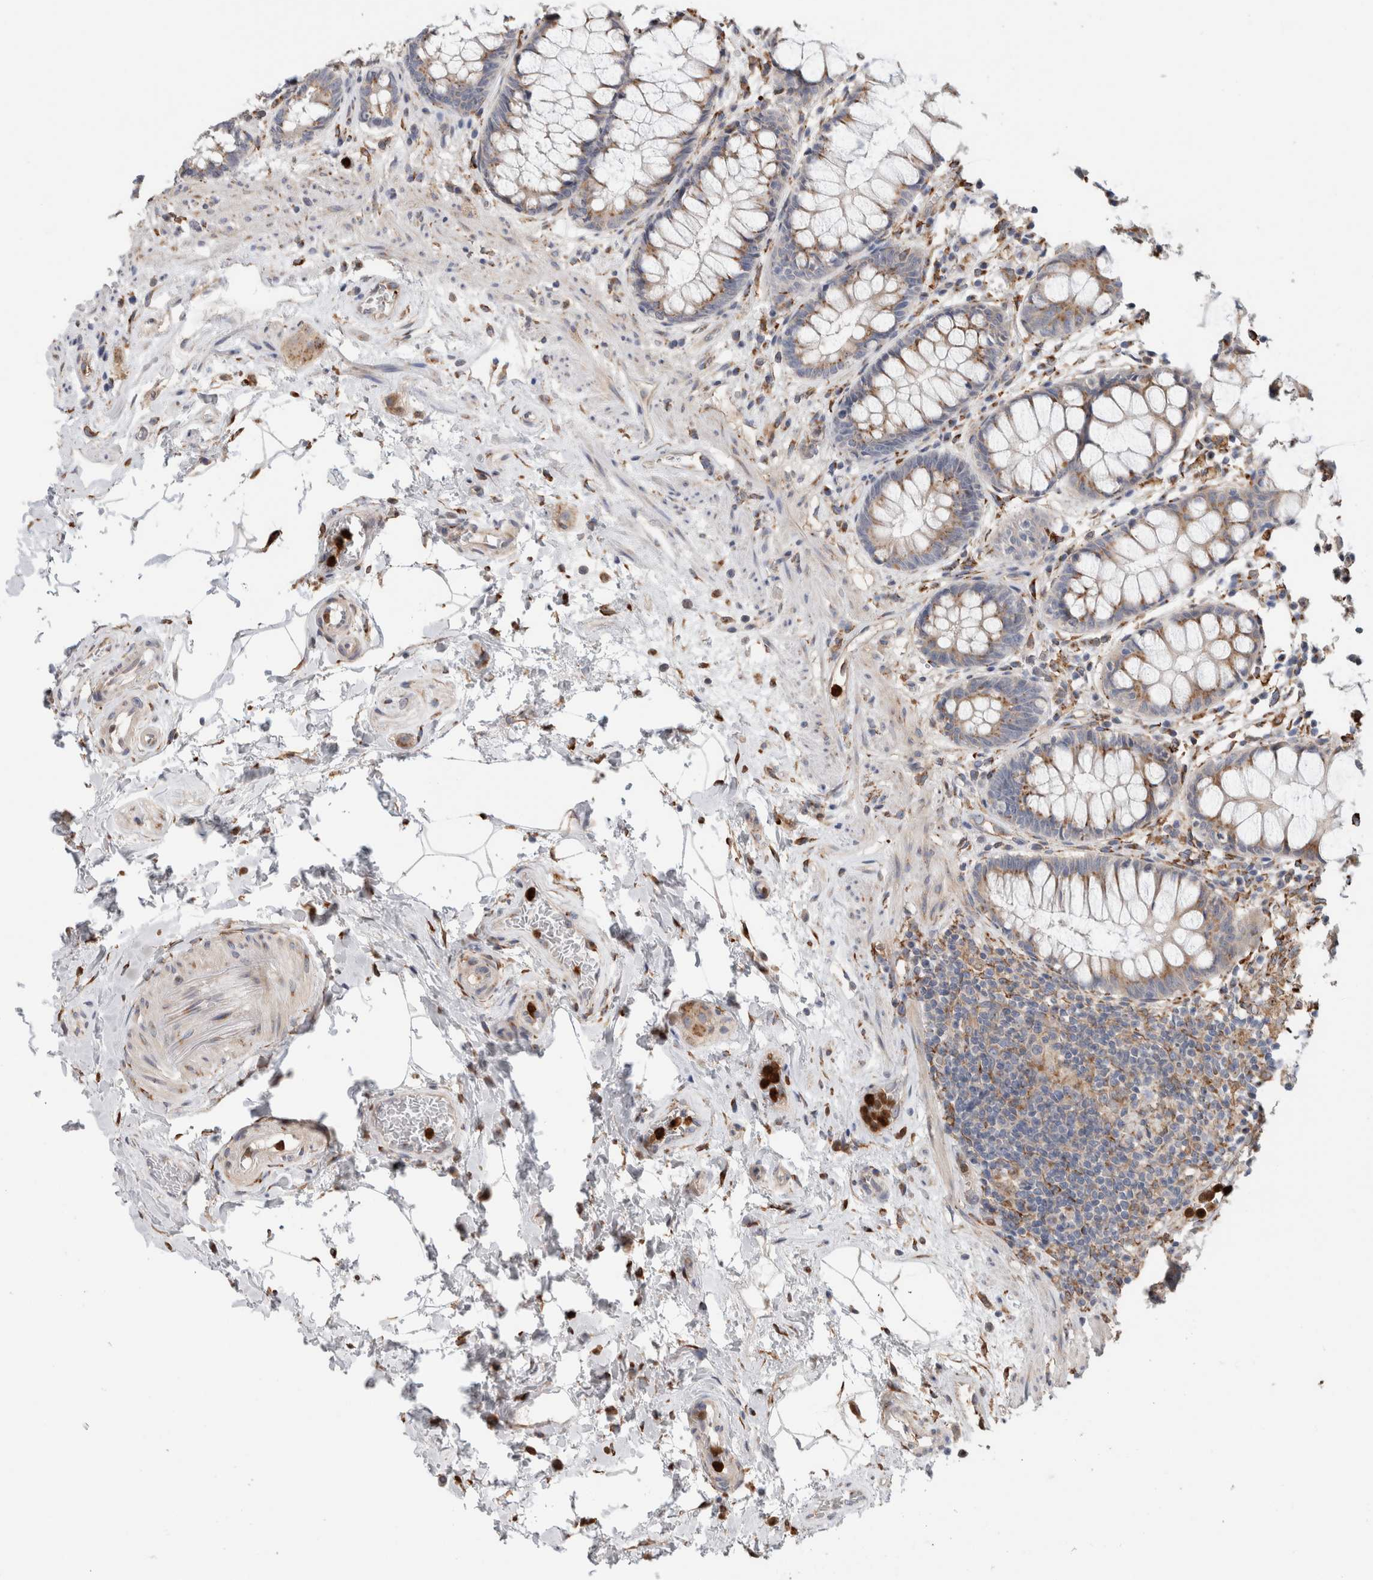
{"staining": {"intensity": "weak", "quantity": ">75%", "location": "cytoplasmic/membranous"}, "tissue": "rectum", "cell_type": "Glandular cells", "image_type": "normal", "snomed": [{"axis": "morphology", "description": "Normal tissue, NOS"}, {"axis": "topography", "description": "Rectum"}], "caption": "Immunohistochemical staining of unremarkable human rectum reveals >75% levels of weak cytoplasmic/membranous protein staining in about >75% of glandular cells.", "gene": "P4HA1", "patient": {"sex": "male", "age": 64}}